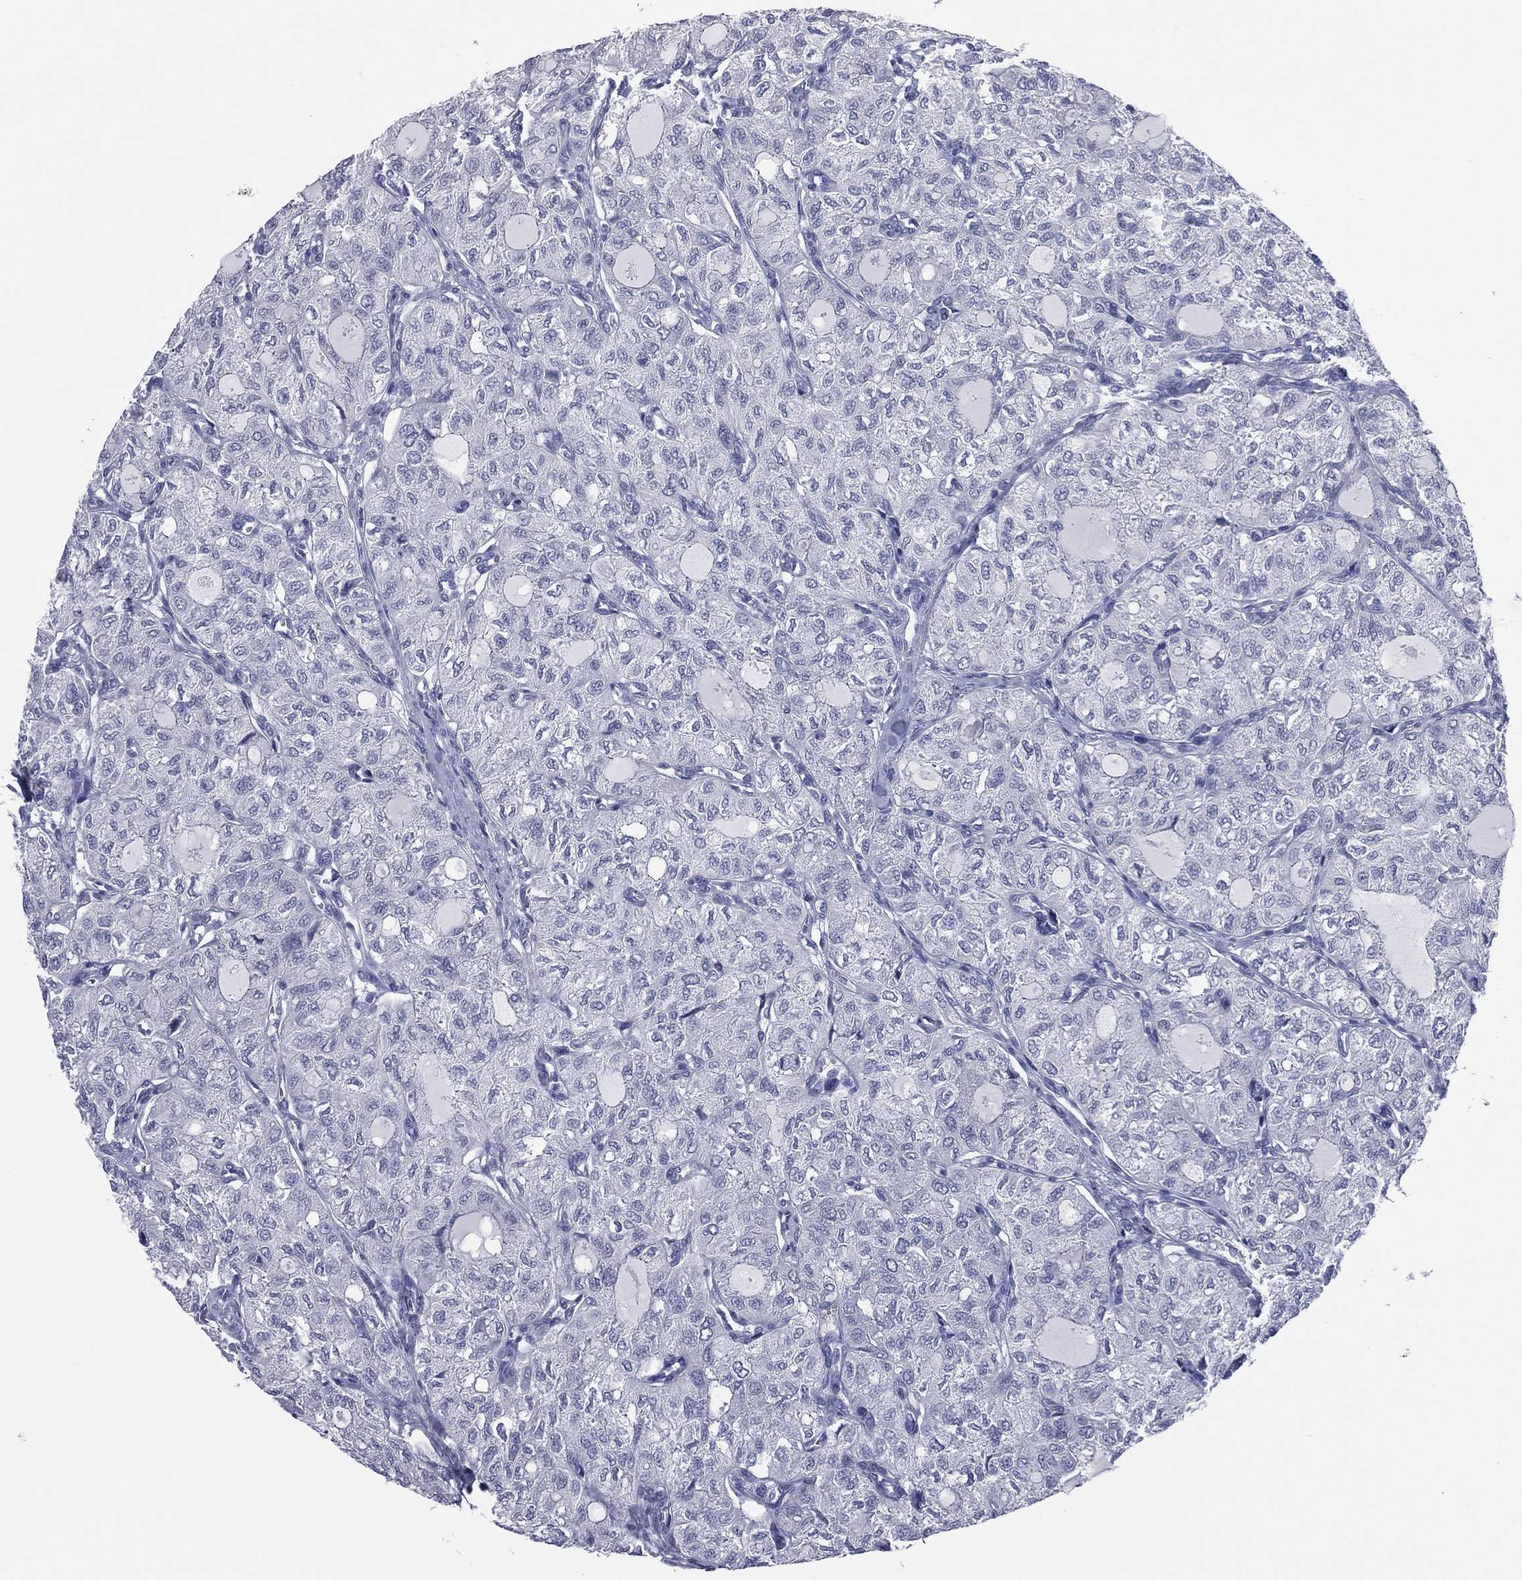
{"staining": {"intensity": "negative", "quantity": "none", "location": "none"}, "tissue": "thyroid cancer", "cell_type": "Tumor cells", "image_type": "cancer", "snomed": [{"axis": "morphology", "description": "Follicular adenoma carcinoma, NOS"}, {"axis": "topography", "description": "Thyroid gland"}], "caption": "Micrograph shows no significant protein positivity in tumor cells of thyroid cancer (follicular adenoma carcinoma).", "gene": "MLN", "patient": {"sex": "male", "age": 75}}